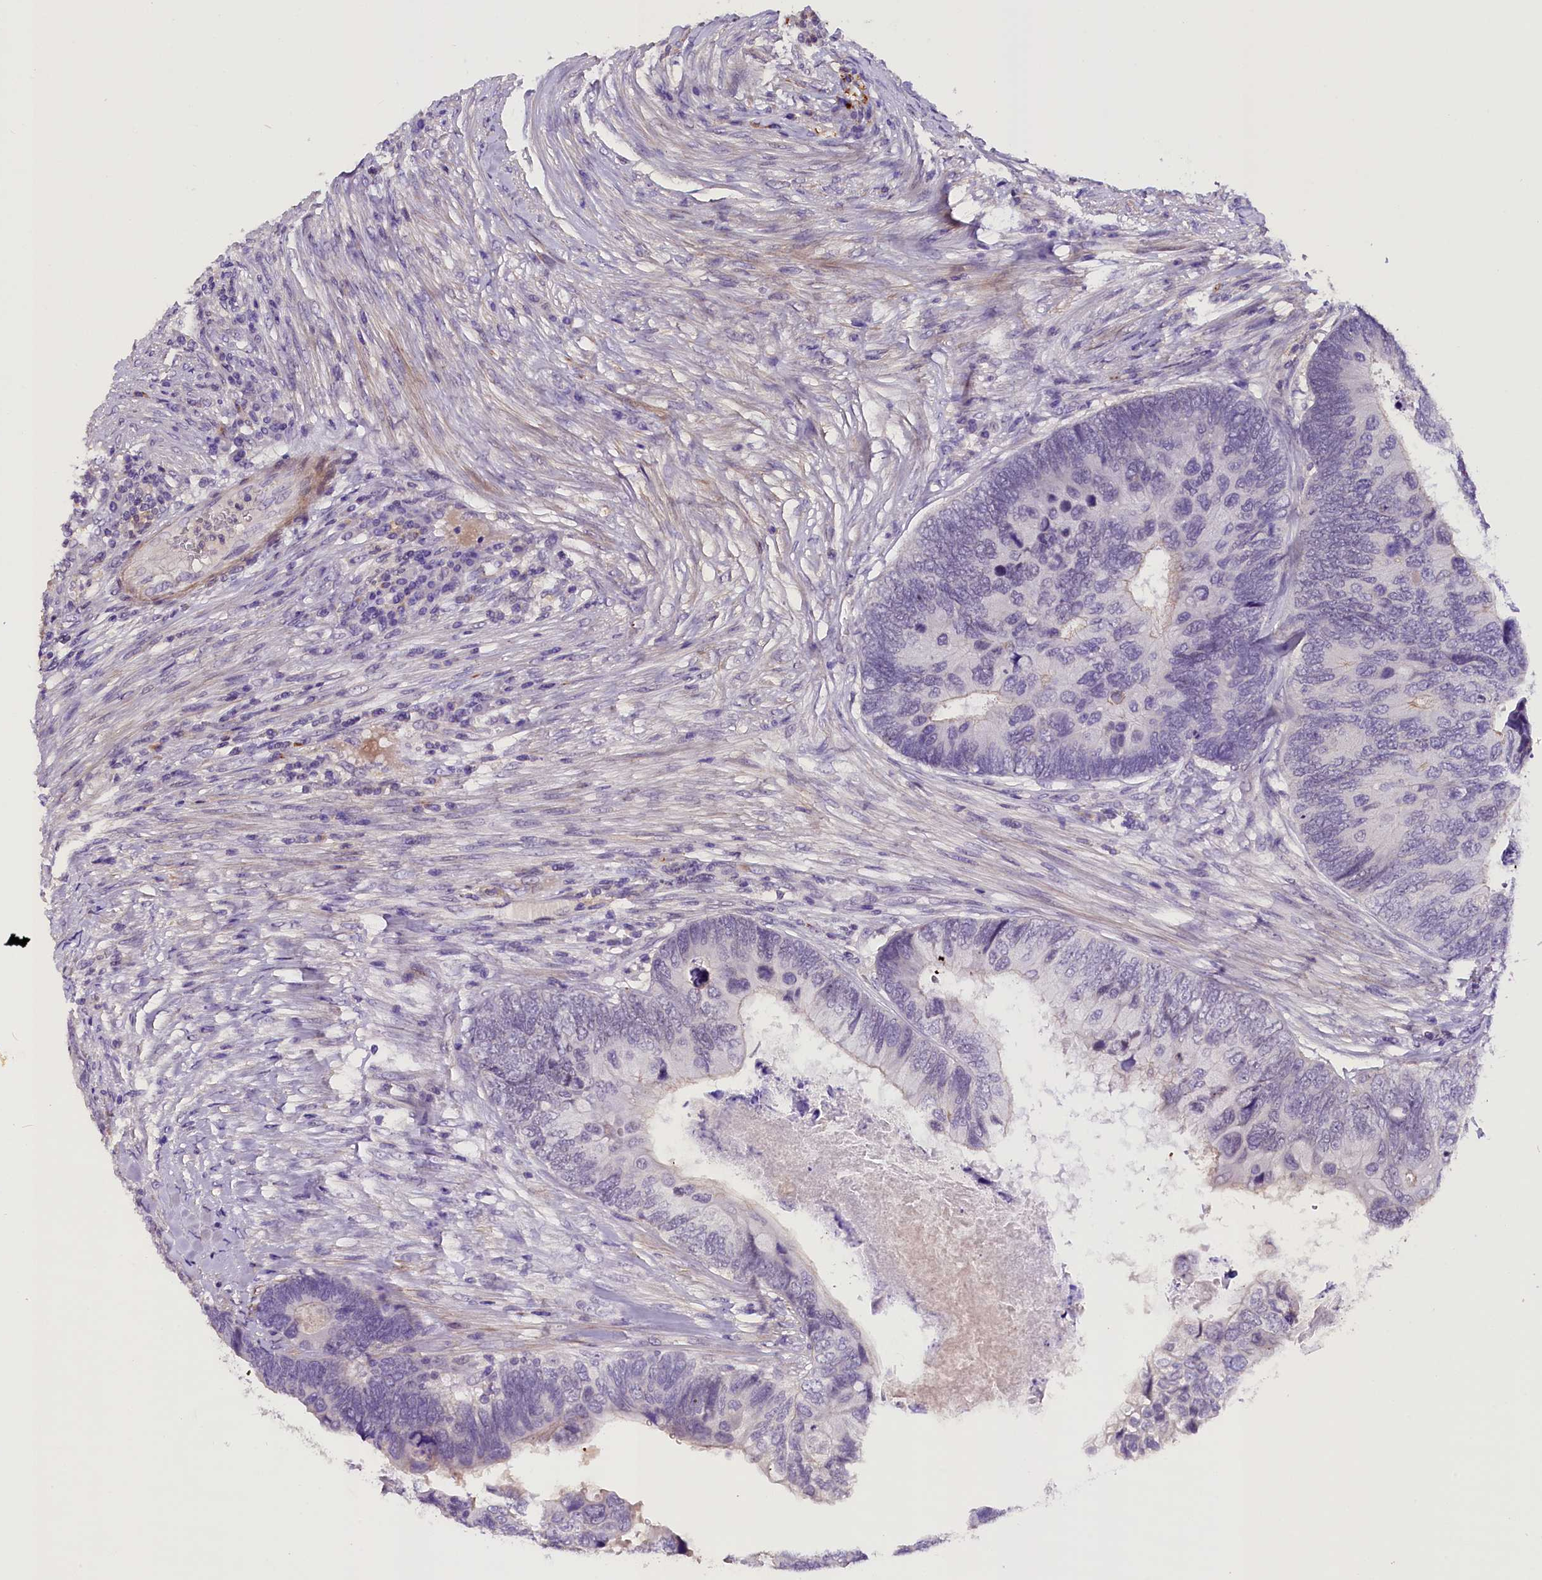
{"staining": {"intensity": "negative", "quantity": "none", "location": "none"}, "tissue": "colorectal cancer", "cell_type": "Tumor cells", "image_type": "cancer", "snomed": [{"axis": "morphology", "description": "Adenocarcinoma, NOS"}, {"axis": "topography", "description": "Colon"}], "caption": "High power microscopy micrograph of an IHC photomicrograph of adenocarcinoma (colorectal), revealing no significant positivity in tumor cells.", "gene": "MEX3B", "patient": {"sex": "female", "age": 67}}